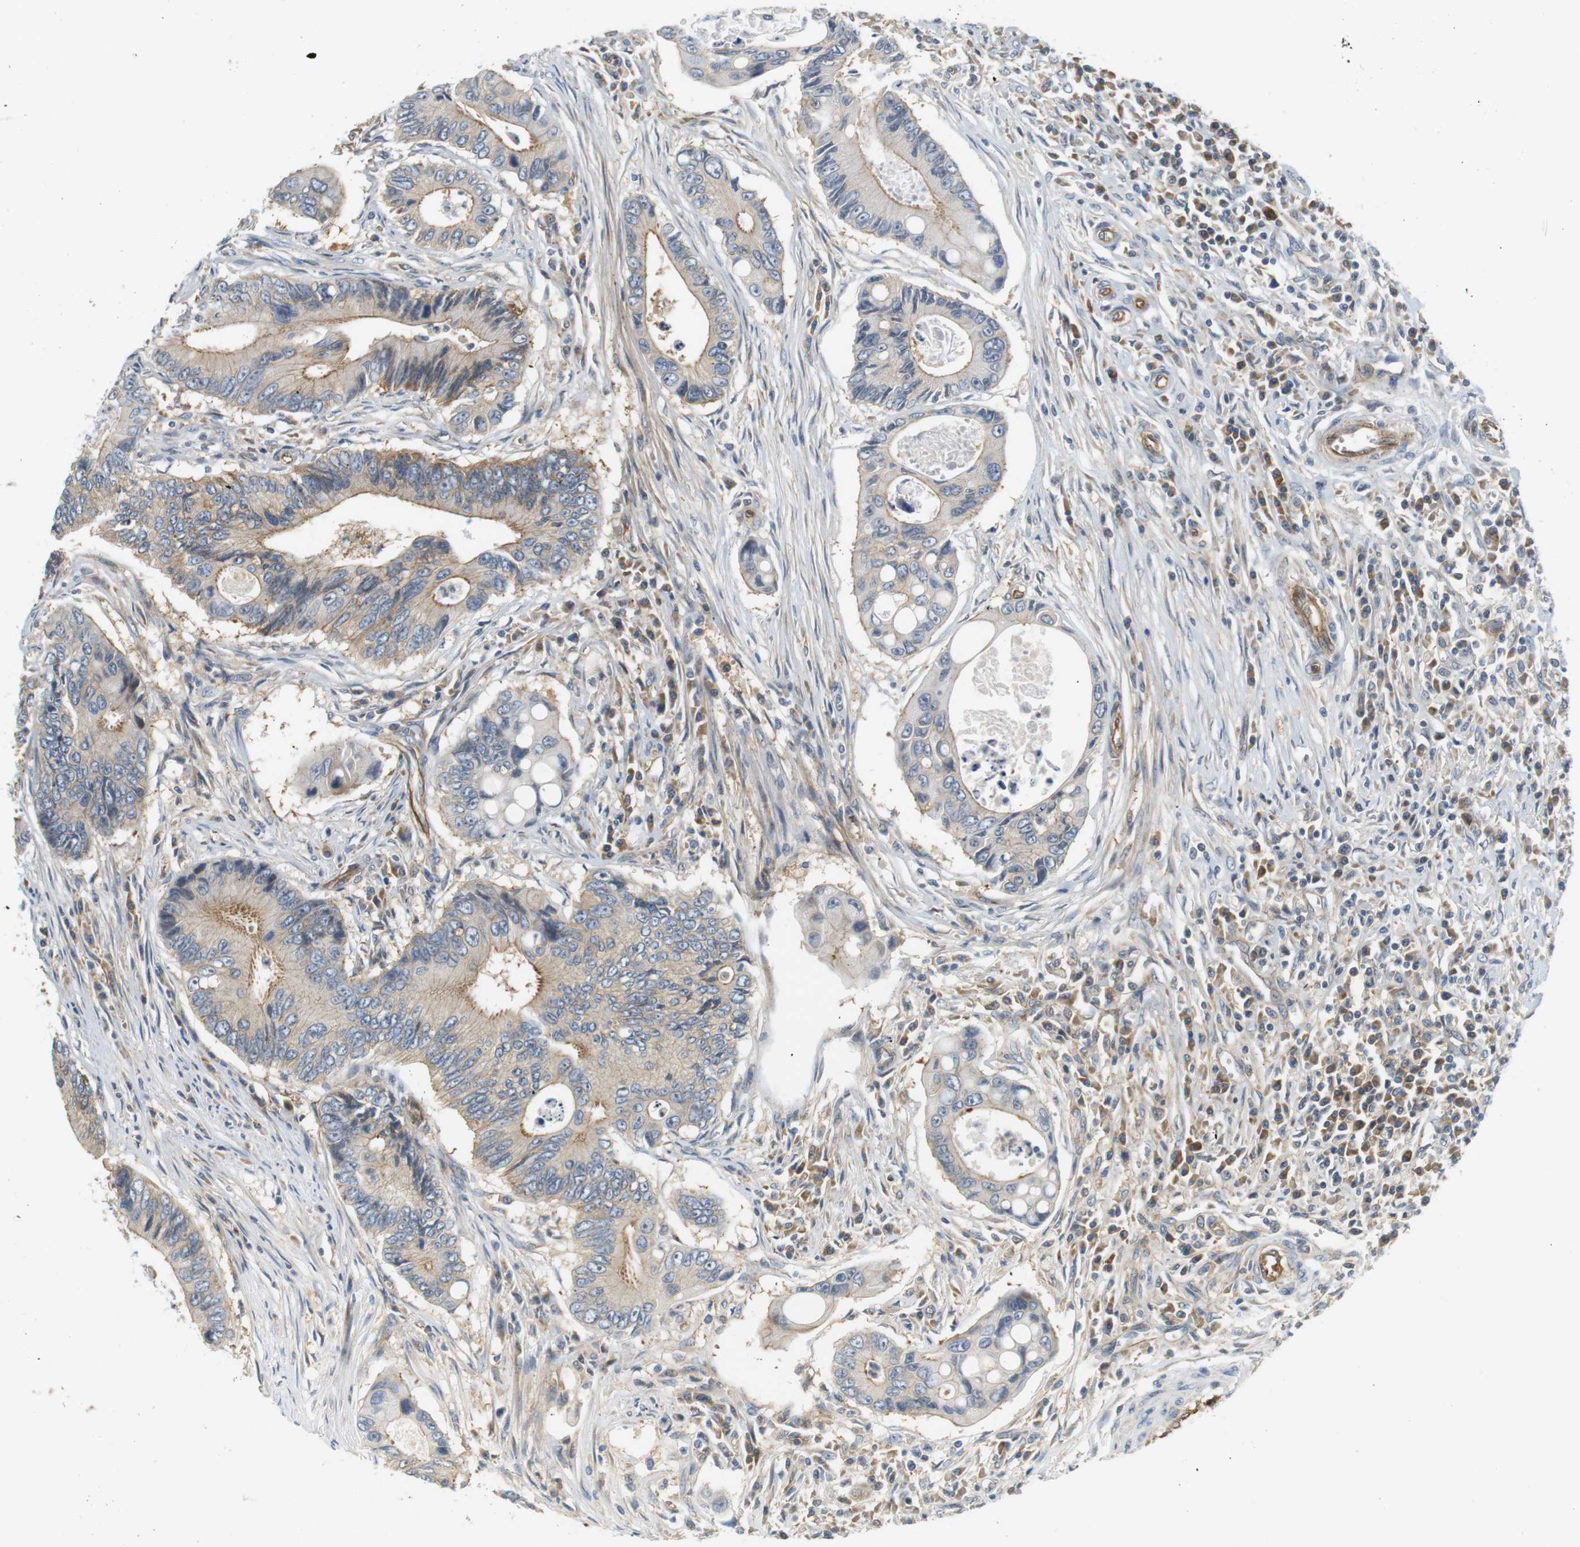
{"staining": {"intensity": "weak", "quantity": "25%-75%", "location": "cytoplasmic/membranous"}, "tissue": "colorectal cancer", "cell_type": "Tumor cells", "image_type": "cancer", "snomed": [{"axis": "morphology", "description": "Inflammation, NOS"}, {"axis": "morphology", "description": "Adenocarcinoma, NOS"}, {"axis": "topography", "description": "Colon"}], "caption": "High-magnification brightfield microscopy of colorectal cancer (adenocarcinoma) stained with DAB (brown) and counterstained with hematoxylin (blue). tumor cells exhibit weak cytoplasmic/membranous positivity is seen in approximately25%-75% of cells.", "gene": "SH3GLB1", "patient": {"sex": "male", "age": 72}}